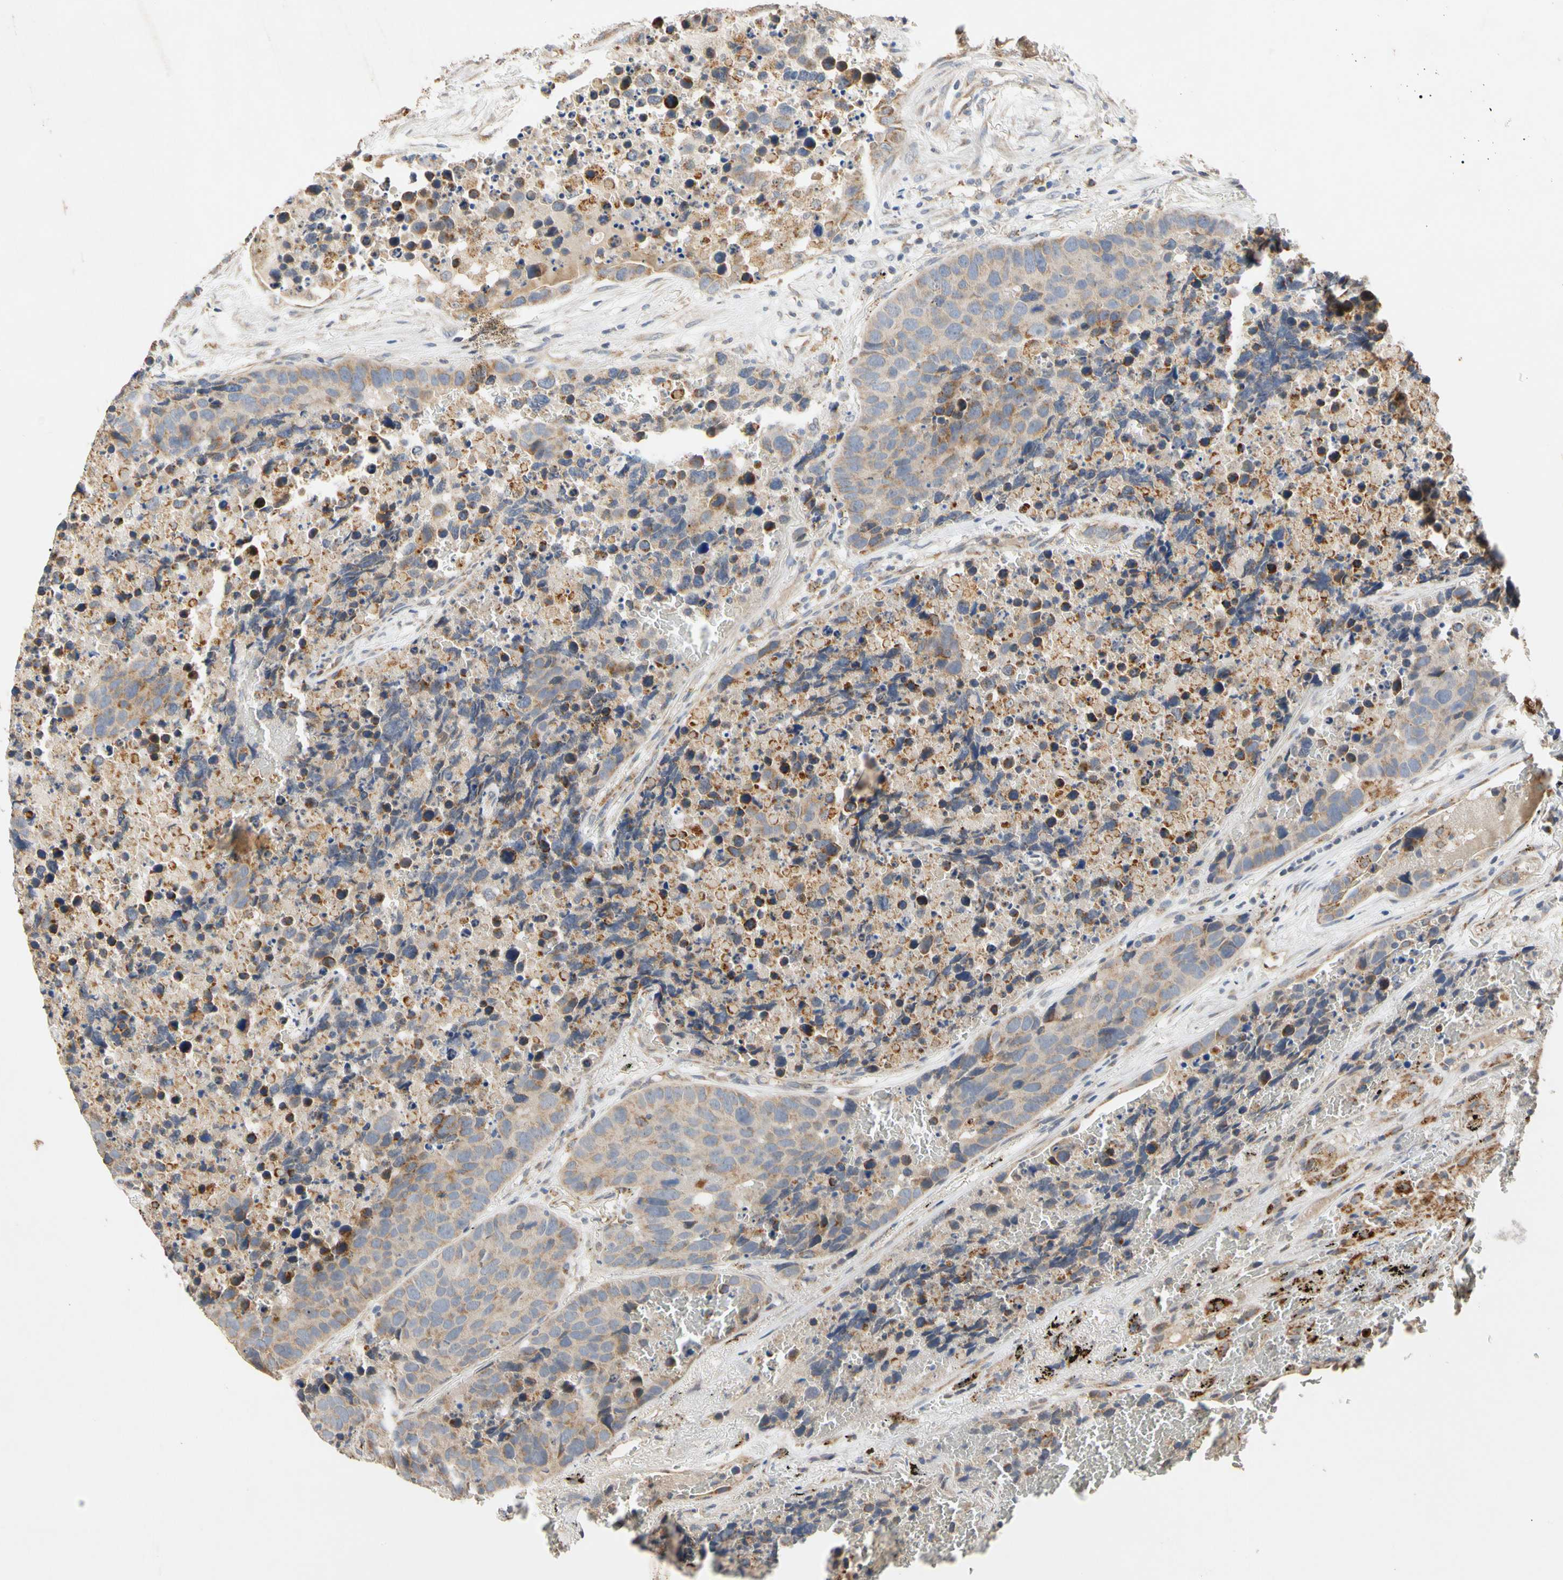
{"staining": {"intensity": "moderate", "quantity": ">75%", "location": "cytoplasmic/membranous"}, "tissue": "carcinoid", "cell_type": "Tumor cells", "image_type": "cancer", "snomed": [{"axis": "morphology", "description": "Carcinoid, malignant, NOS"}, {"axis": "topography", "description": "Lung"}], "caption": "A micrograph of human carcinoid stained for a protein demonstrates moderate cytoplasmic/membranous brown staining in tumor cells.", "gene": "GPD2", "patient": {"sex": "male", "age": 60}}